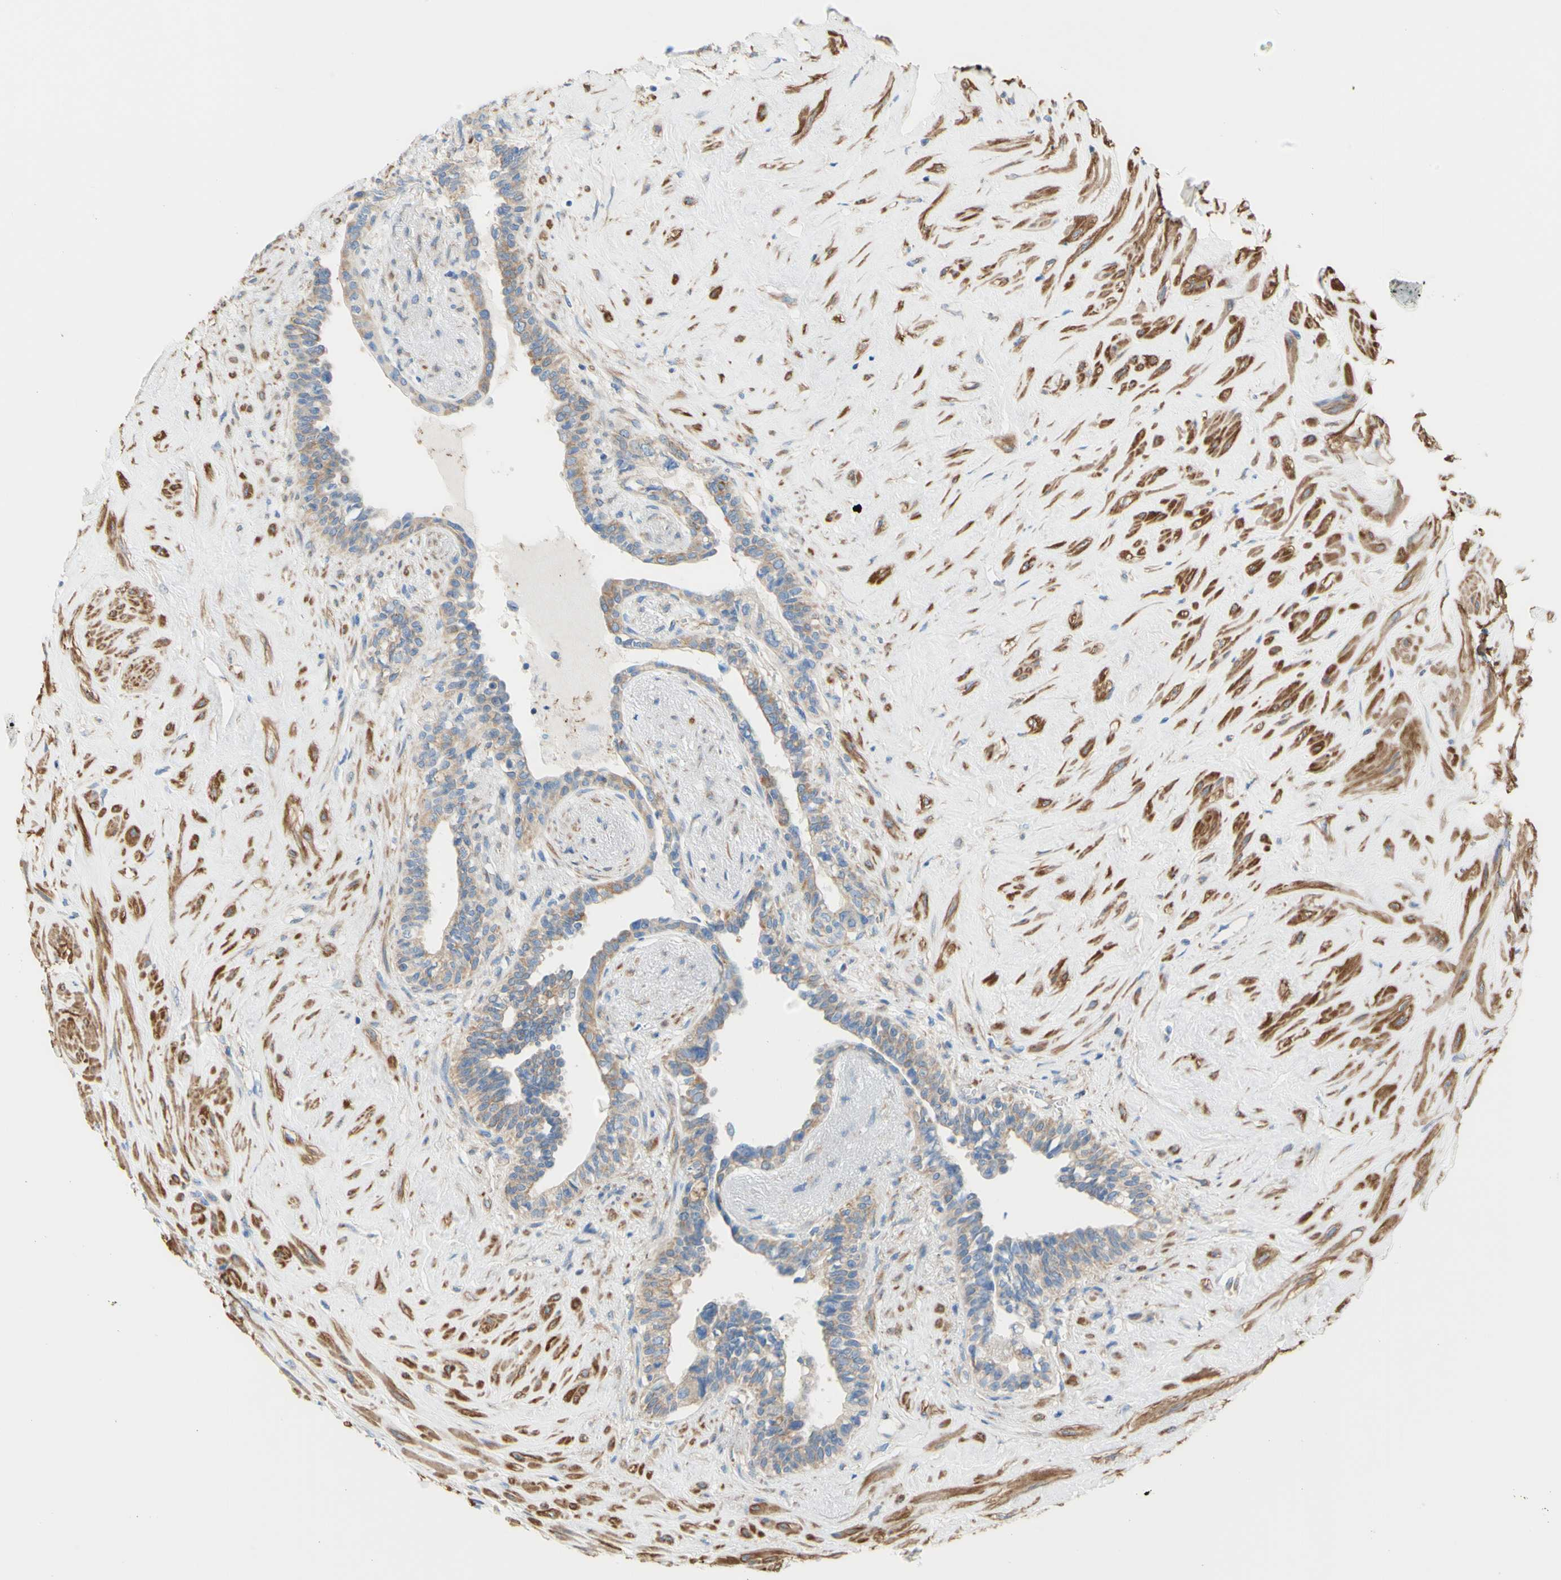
{"staining": {"intensity": "weak", "quantity": "<25%", "location": "cytoplasmic/membranous"}, "tissue": "seminal vesicle", "cell_type": "Glandular cells", "image_type": "normal", "snomed": [{"axis": "morphology", "description": "Normal tissue, NOS"}, {"axis": "topography", "description": "Seminal veicle"}], "caption": "Immunohistochemical staining of benign seminal vesicle reveals no significant expression in glandular cells. (DAB immunohistochemistry with hematoxylin counter stain).", "gene": "RETREG2", "patient": {"sex": "male", "age": 63}}